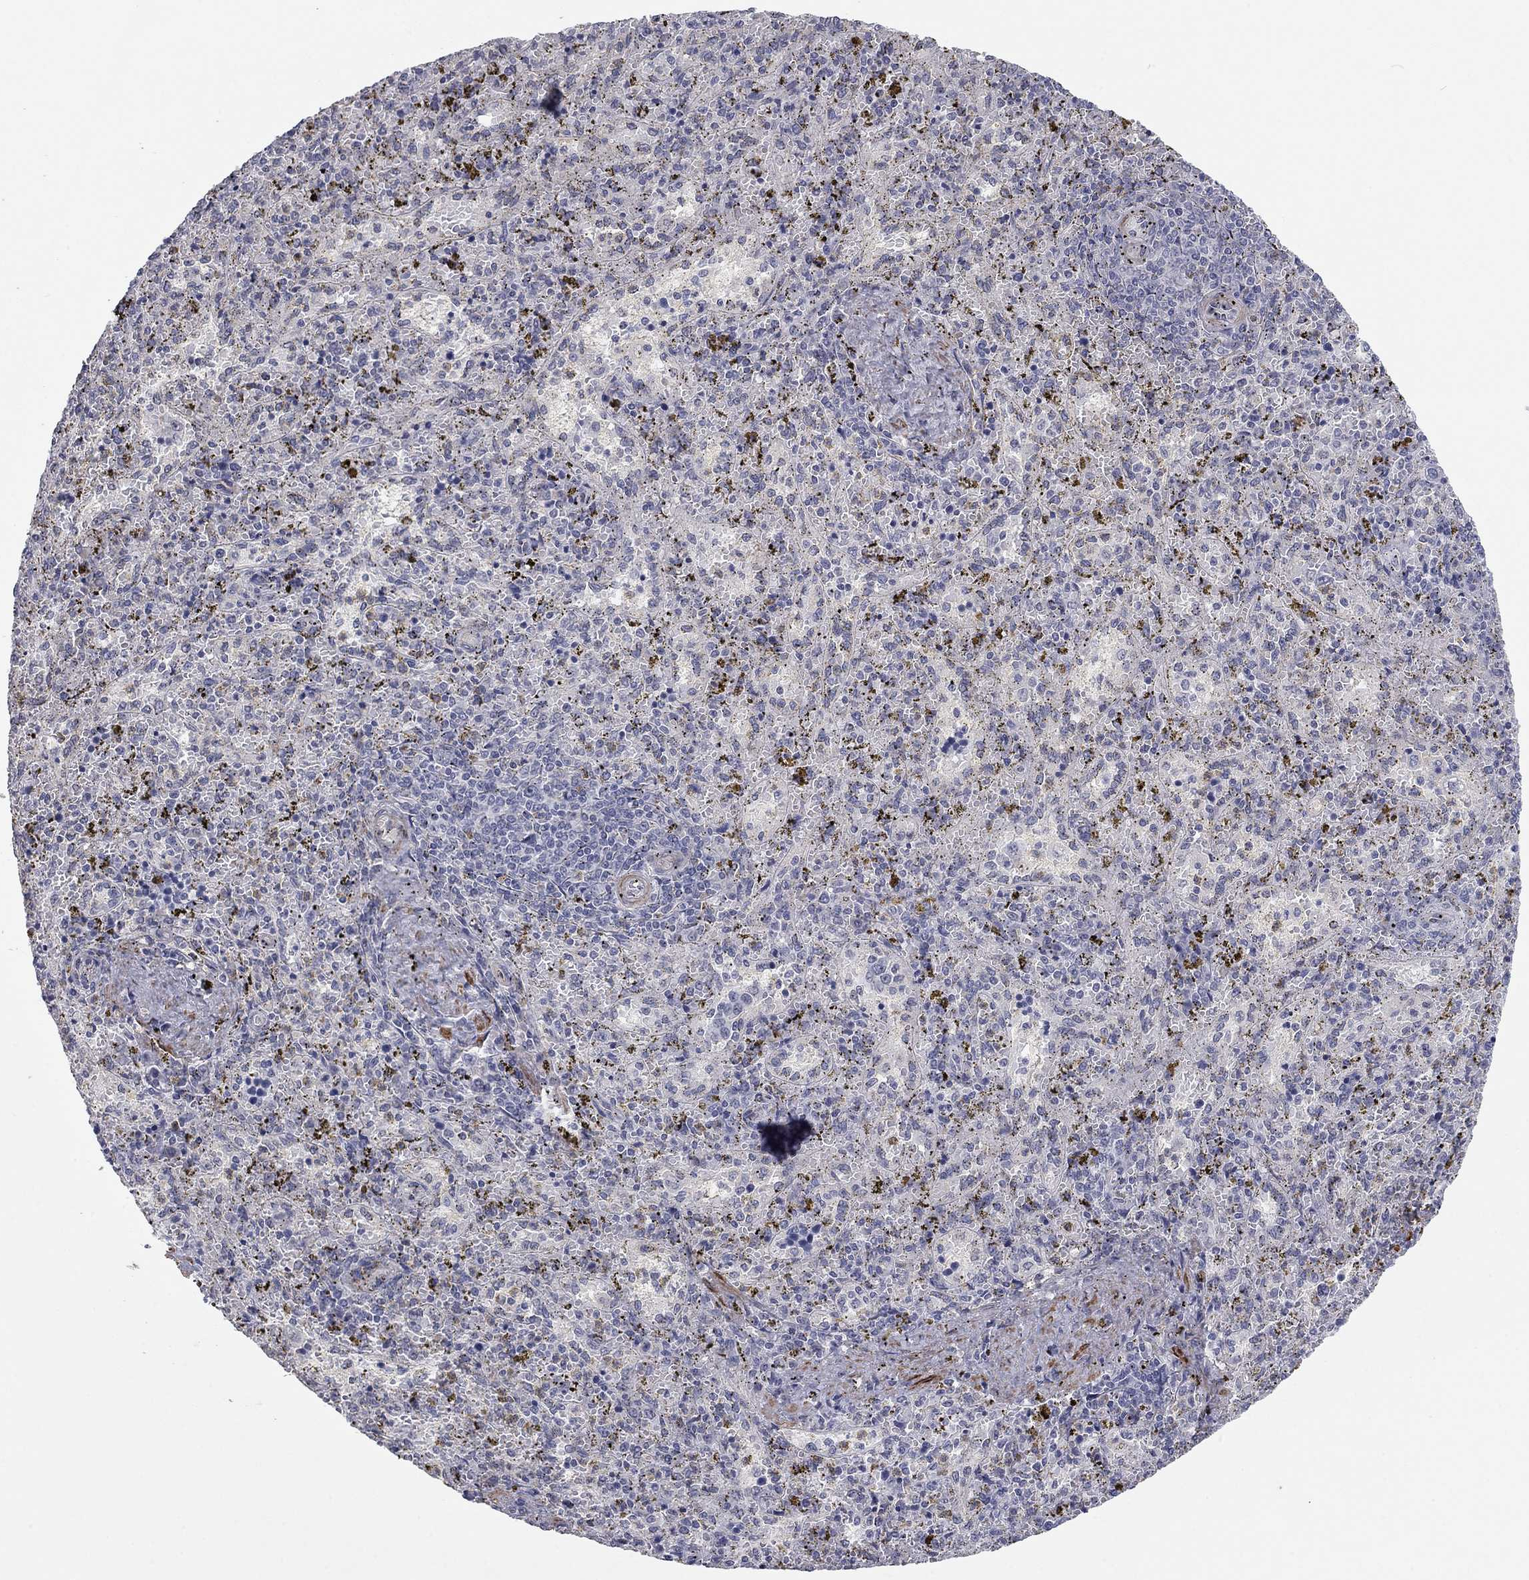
{"staining": {"intensity": "negative", "quantity": "none", "location": "none"}, "tissue": "spleen", "cell_type": "Cells in red pulp", "image_type": "normal", "snomed": [{"axis": "morphology", "description": "Normal tissue, NOS"}, {"axis": "topography", "description": "Spleen"}], "caption": "An image of human spleen is negative for staining in cells in red pulp. (Stains: DAB IHC with hematoxylin counter stain, Microscopy: brightfield microscopy at high magnification).", "gene": "IP6K3", "patient": {"sex": "female", "age": 50}}